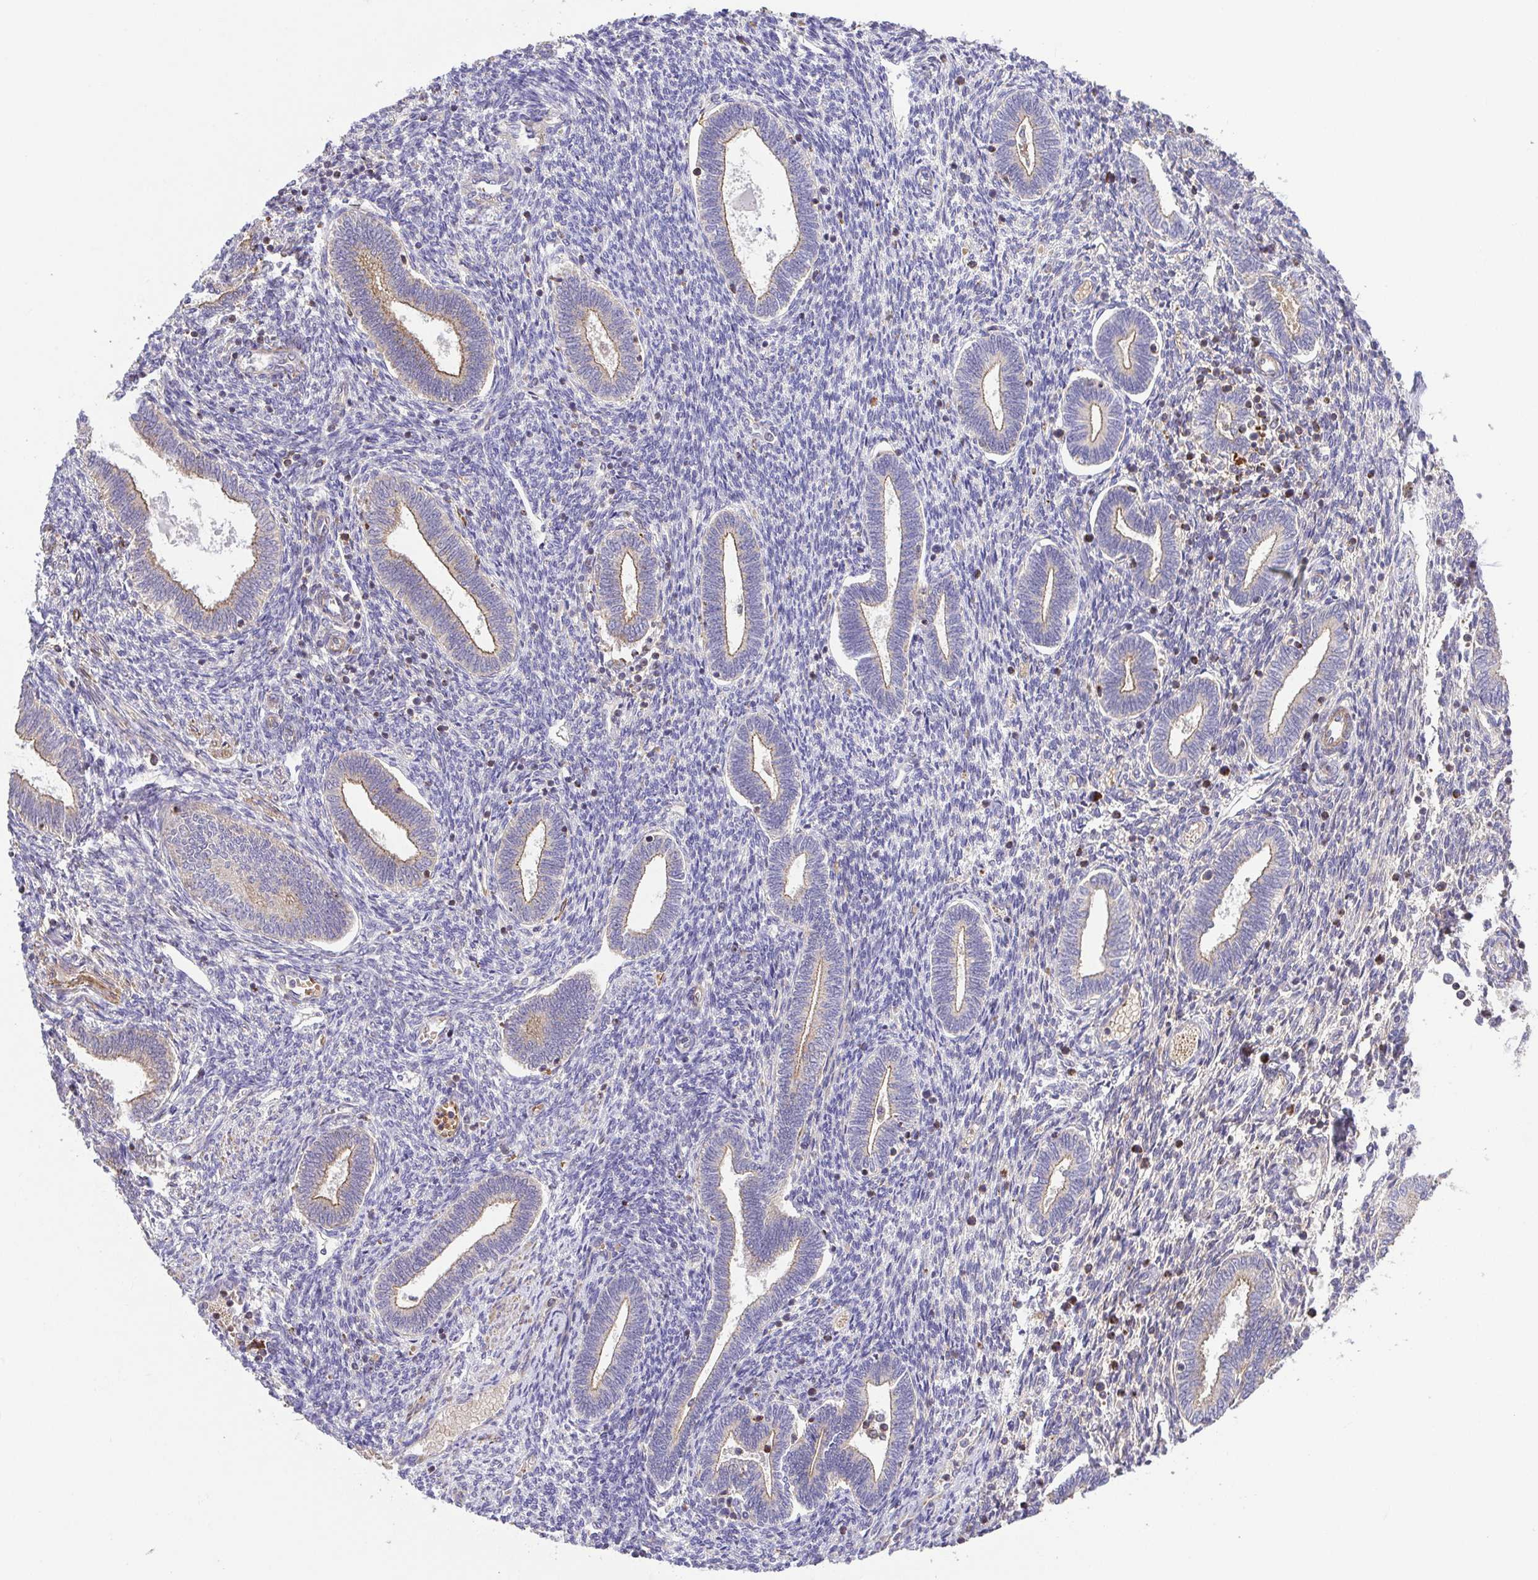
{"staining": {"intensity": "negative", "quantity": "none", "location": "none"}, "tissue": "endometrium", "cell_type": "Cells in endometrial stroma", "image_type": "normal", "snomed": [{"axis": "morphology", "description": "Normal tissue, NOS"}, {"axis": "topography", "description": "Endometrium"}], "caption": "A high-resolution micrograph shows IHC staining of normal endometrium, which displays no significant staining in cells in endometrial stroma.", "gene": "IDE", "patient": {"sex": "female", "age": 42}}